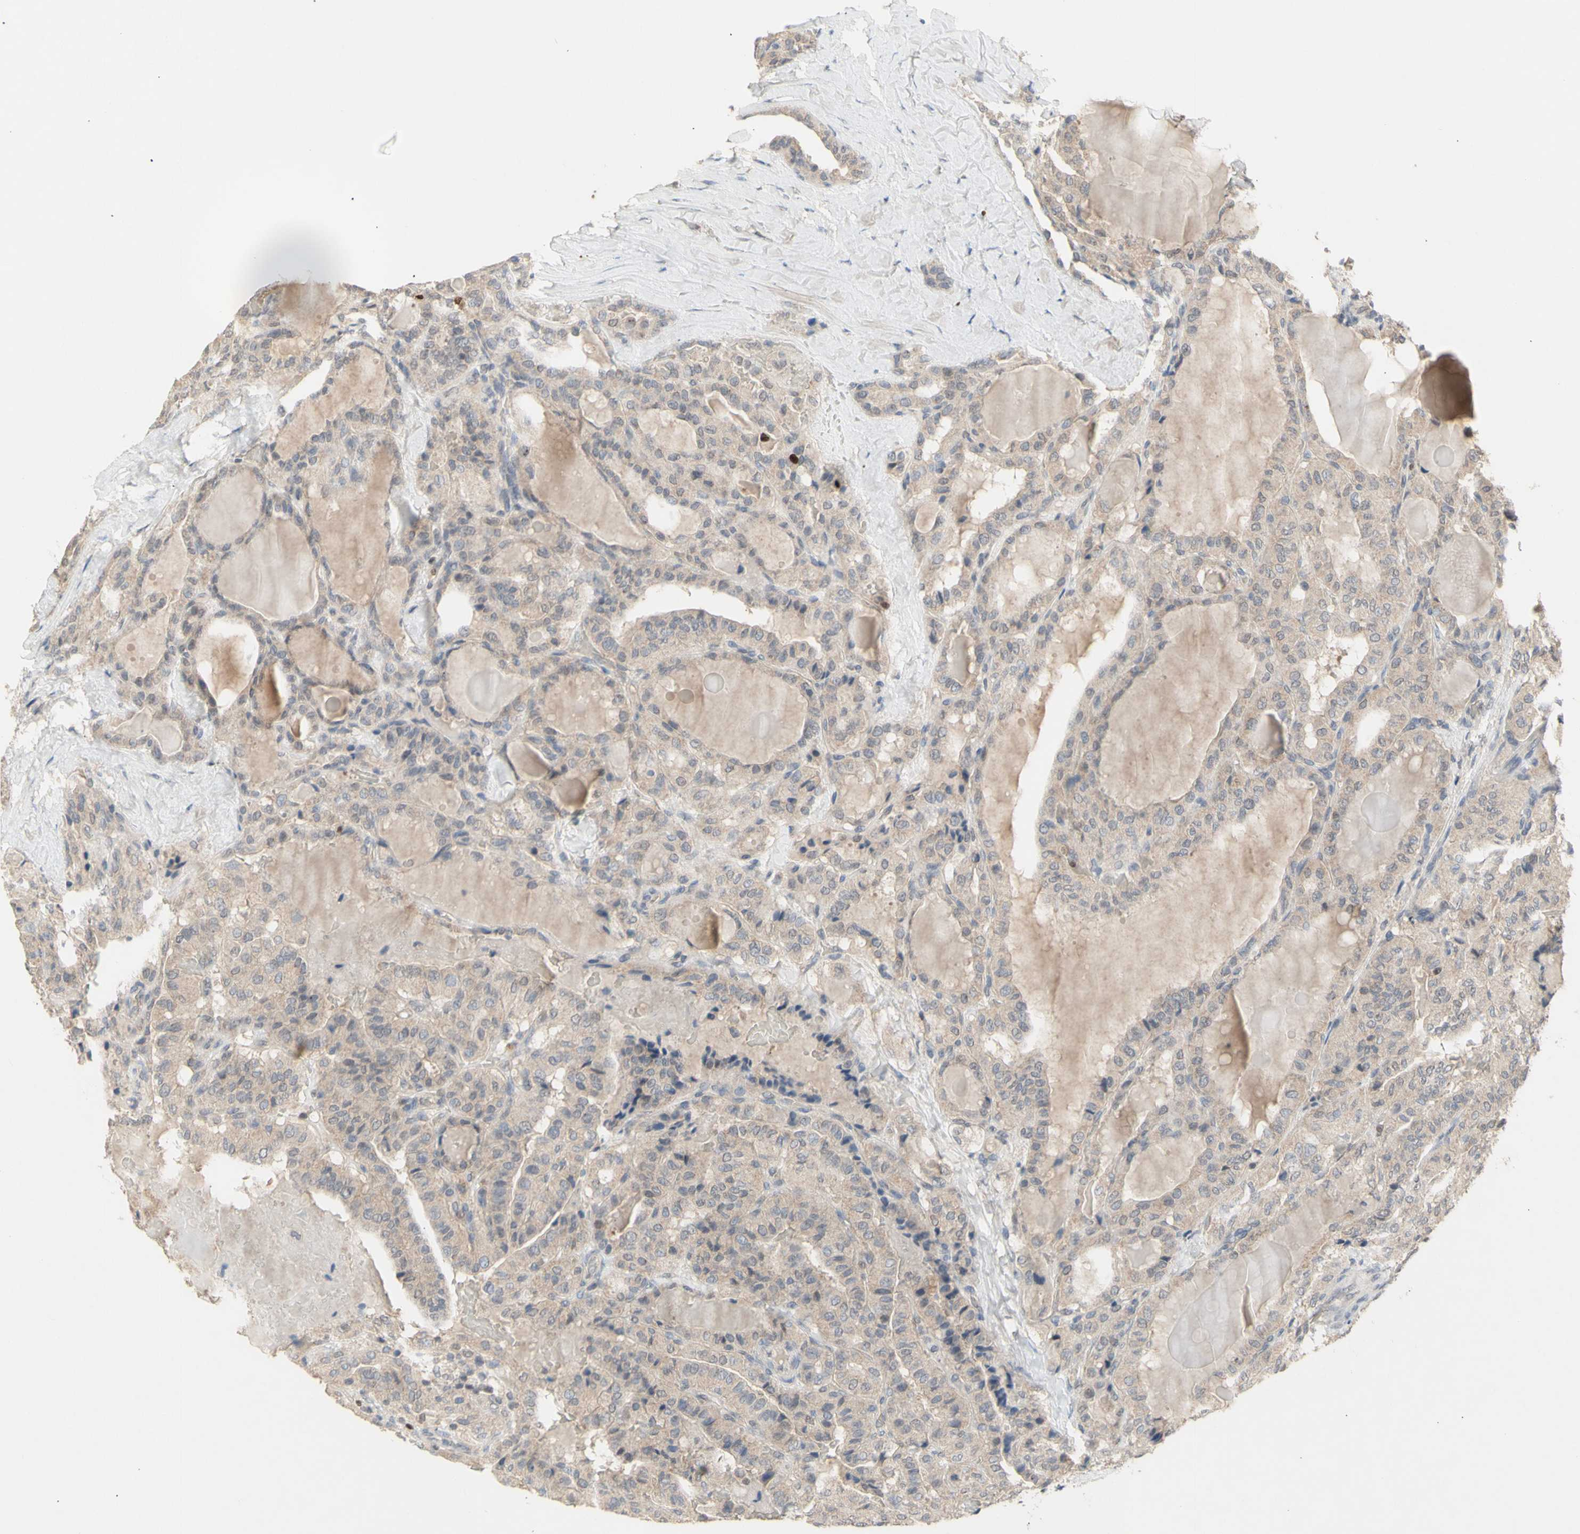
{"staining": {"intensity": "weak", "quantity": ">75%", "location": "cytoplasmic/membranous"}, "tissue": "thyroid cancer", "cell_type": "Tumor cells", "image_type": "cancer", "snomed": [{"axis": "morphology", "description": "Papillary adenocarcinoma, NOS"}, {"axis": "topography", "description": "Thyroid gland"}], "caption": "Papillary adenocarcinoma (thyroid) stained with immunohistochemistry (IHC) reveals weak cytoplasmic/membranous expression in approximately >75% of tumor cells.", "gene": "NLRP1", "patient": {"sex": "male", "age": 77}}